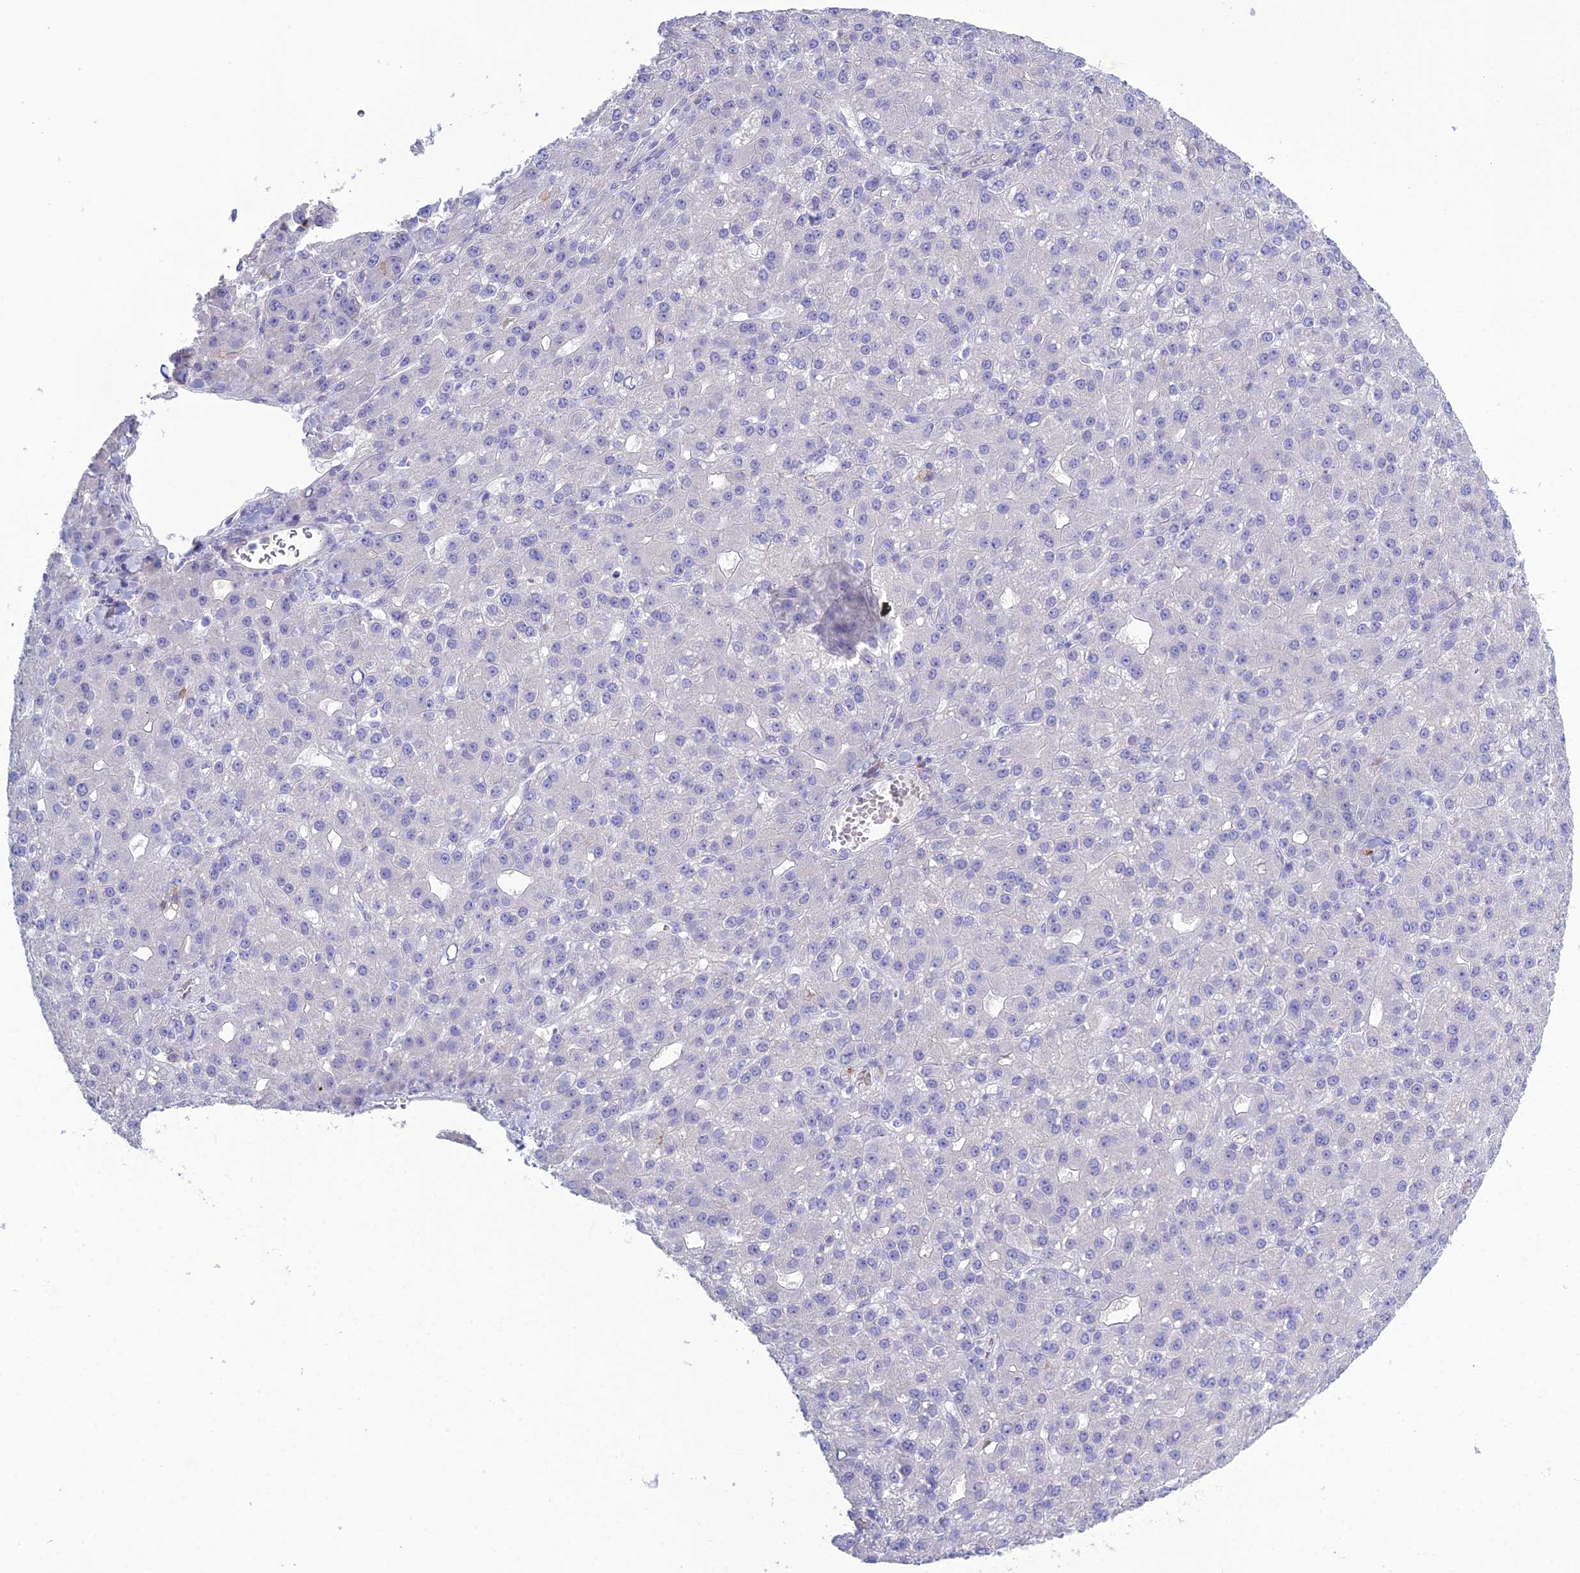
{"staining": {"intensity": "negative", "quantity": "none", "location": "none"}, "tissue": "liver cancer", "cell_type": "Tumor cells", "image_type": "cancer", "snomed": [{"axis": "morphology", "description": "Carcinoma, Hepatocellular, NOS"}, {"axis": "topography", "description": "Liver"}], "caption": "Immunohistochemistry histopathology image of neoplastic tissue: human hepatocellular carcinoma (liver) stained with DAB (3,3'-diaminobenzidine) shows no significant protein positivity in tumor cells.", "gene": "OR1Q1", "patient": {"sex": "male", "age": 67}}